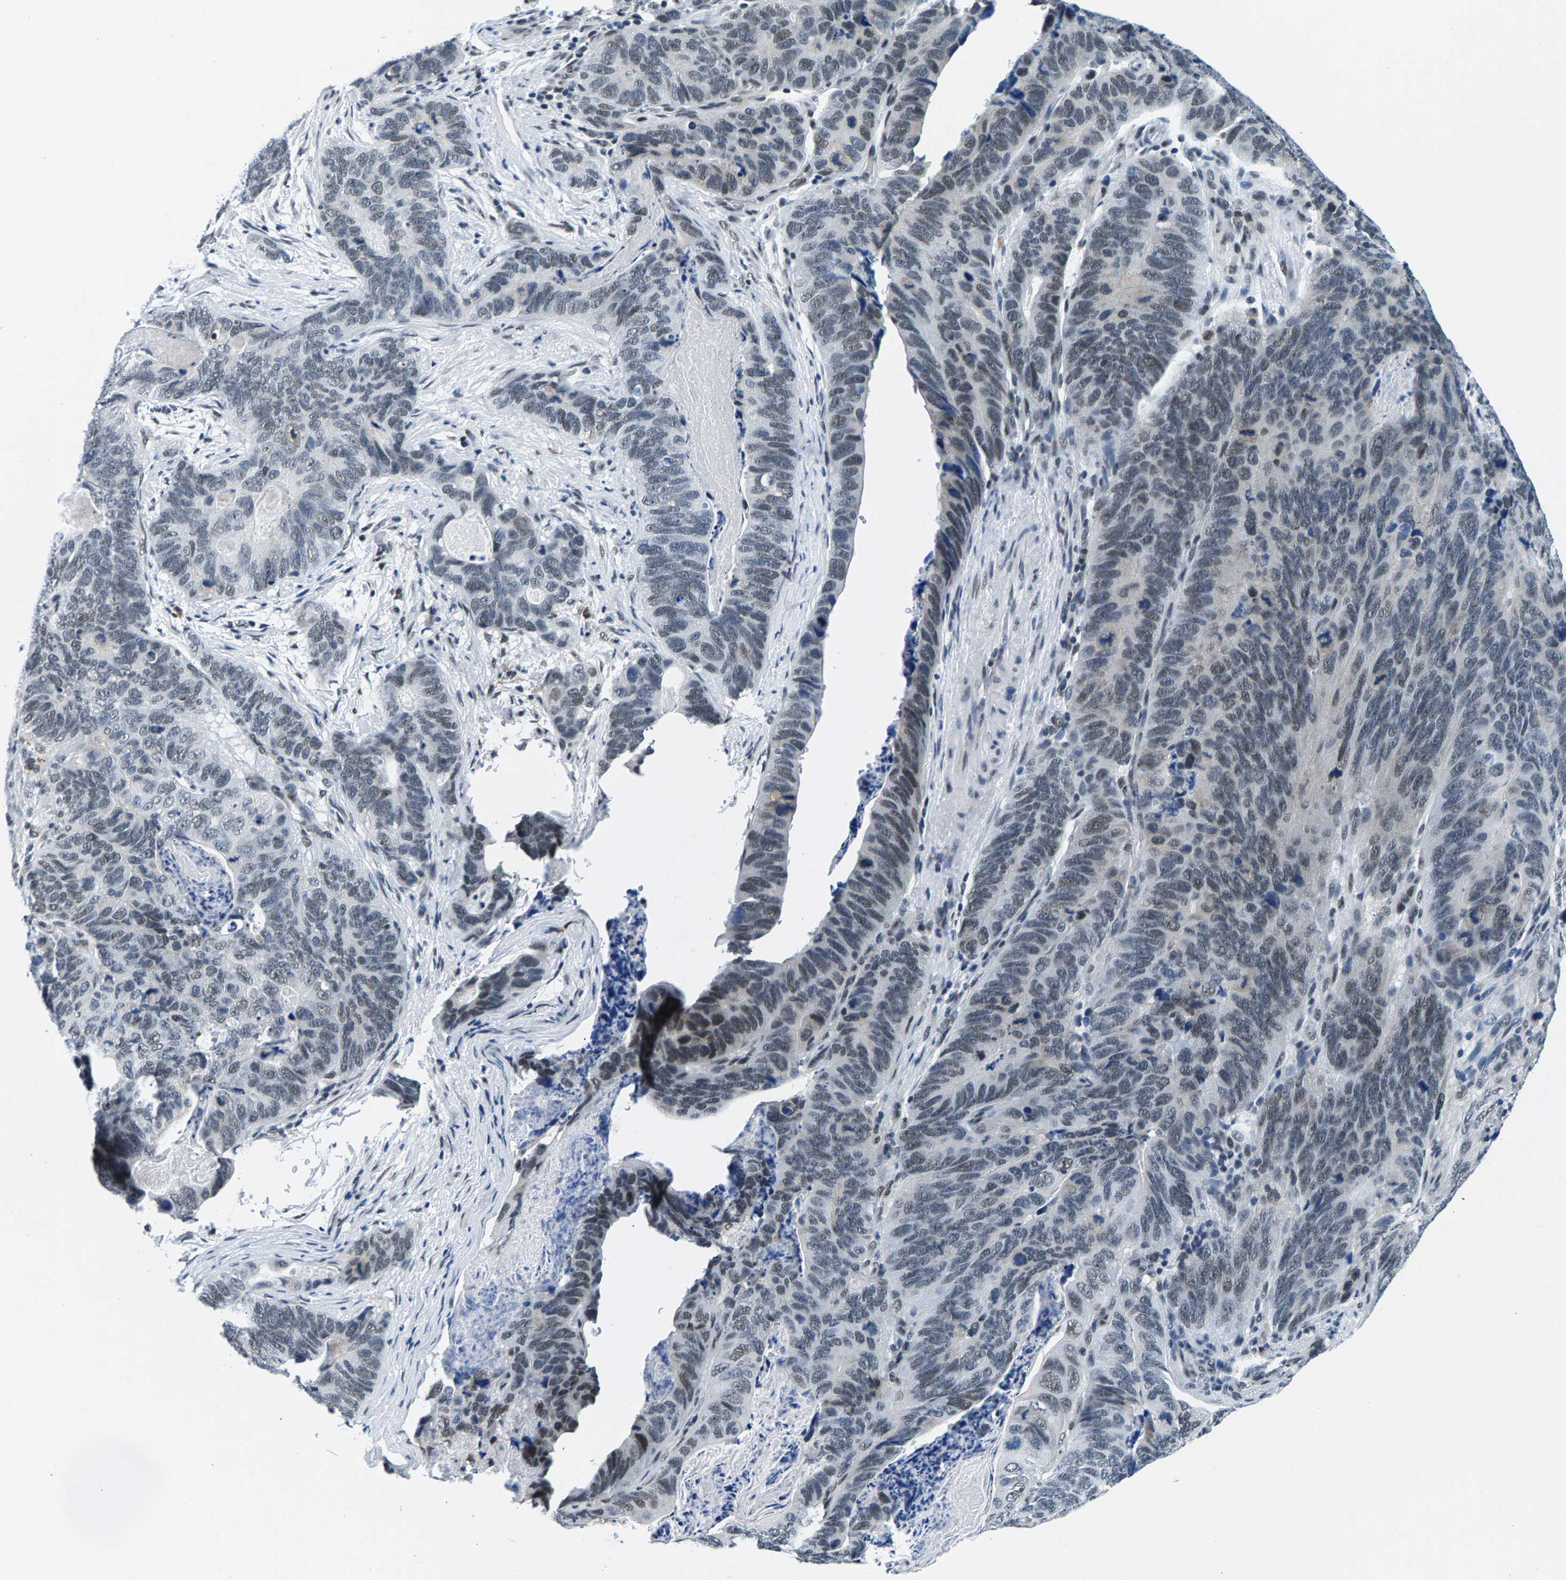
{"staining": {"intensity": "weak", "quantity": "<25%", "location": "nuclear"}, "tissue": "stomach cancer", "cell_type": "Tumor cells", "image_type": "cancer", "snomed": [{"axis": "morphology", "description": "Normal tissue, NOS"}, {"axis": "morphology", "description": "Adenocarcinoma, NOS"}, {"axis": "topography", "description": "Stomach"}], "caption": "The micrograph shows no significant positivity in tumor cells of stomach adenocarcinoma.", "gene": "ATF2", "patient": {"sex": "female", "age": 89}}